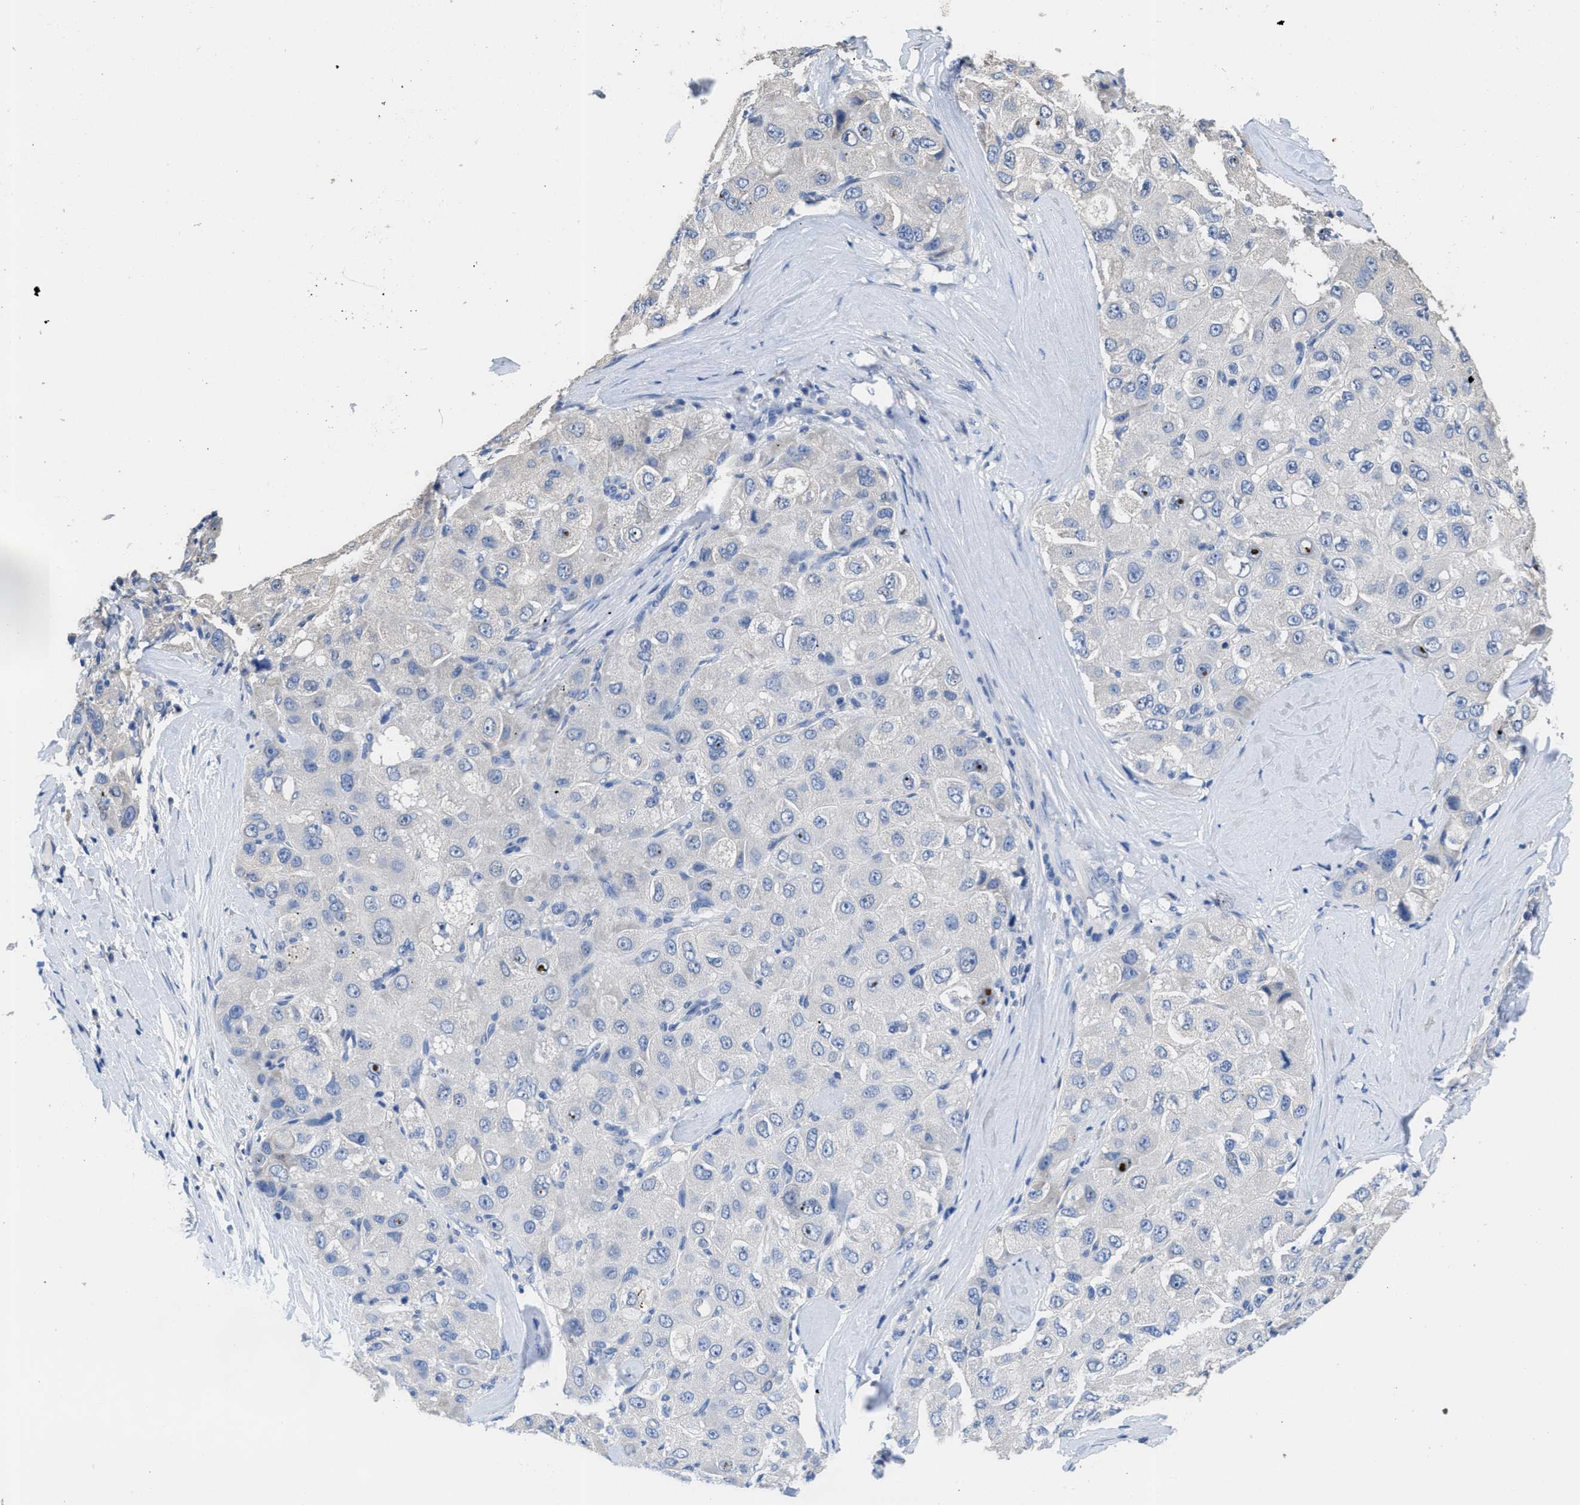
{"staining": {"intensity": "negative", "quantity": "none", "location": "none"}, "tissue": "liver cancer", "cell_type": "Tumor cells", "image_type": "cancer", "snomed": [{"axis": "morphology", "description": "Carcinoma, Hepatocellular, NOS"}, {"axis": "topography", "description": "Liver"}], "caption": "Tumor cells are negative for protein expression in human liver cancer.", "gene": "CA9", "patient": {"sex": "male", "age": 80}}